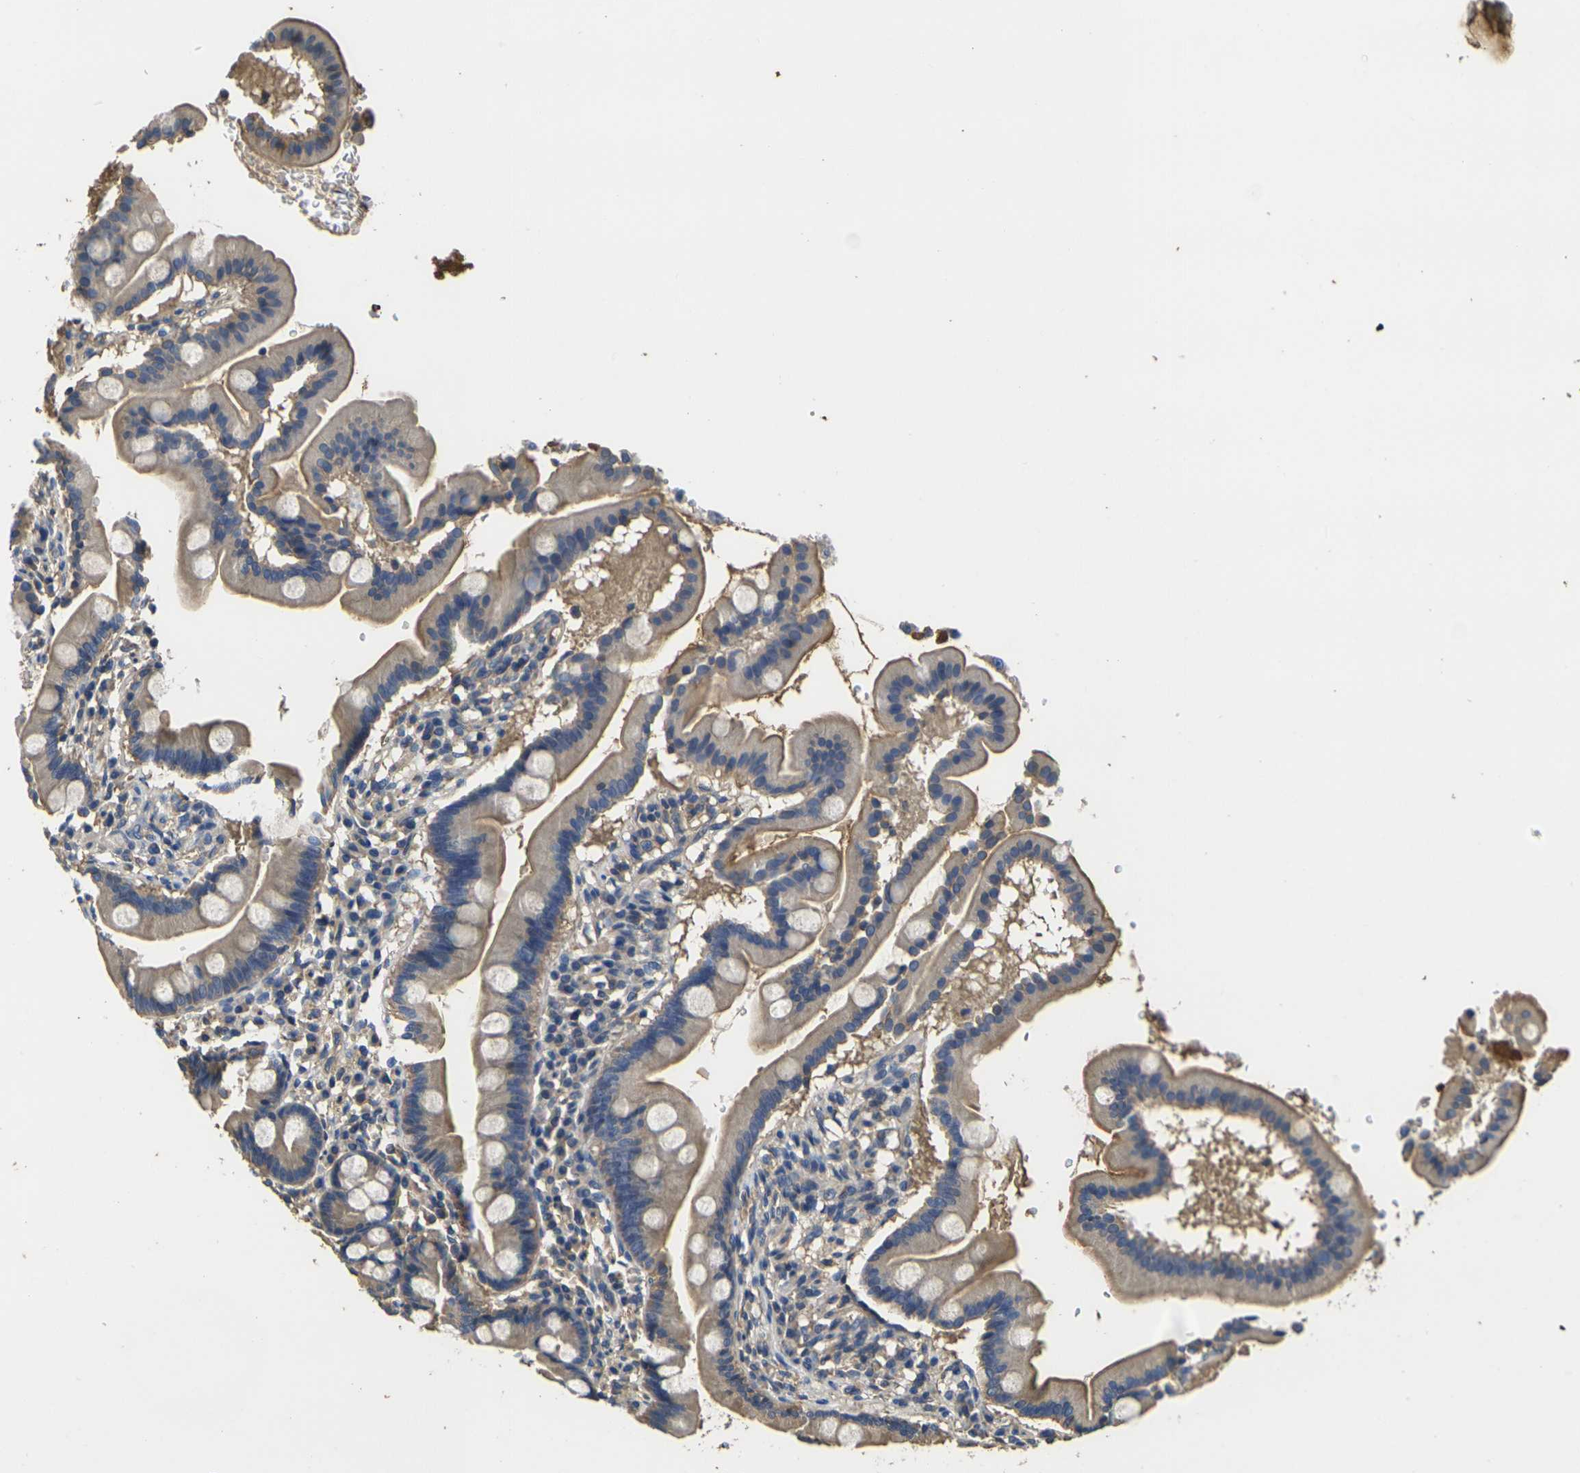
{"staining": {"intensity": "moderate", "quantity": ">75%", "location": "cytoplasmic/membranous"}, "tissue": "duodenum", "cell_type": "Glandular cells", "image_type": "normal", "snomed": [{"axis": "morphology", "description": "Normal tissue, NOS"}, {"axis": "topography", "description": "Duodenum"}], "caption": "Immunohistochemistry (IHC) of benign duodenum demonstrates medium levels of moderate cytoplasmic/membranous expression in approximately >75% of glandular cells.", "gene": "HSPG2", "patient": {"sex": "male", "age": 50}}